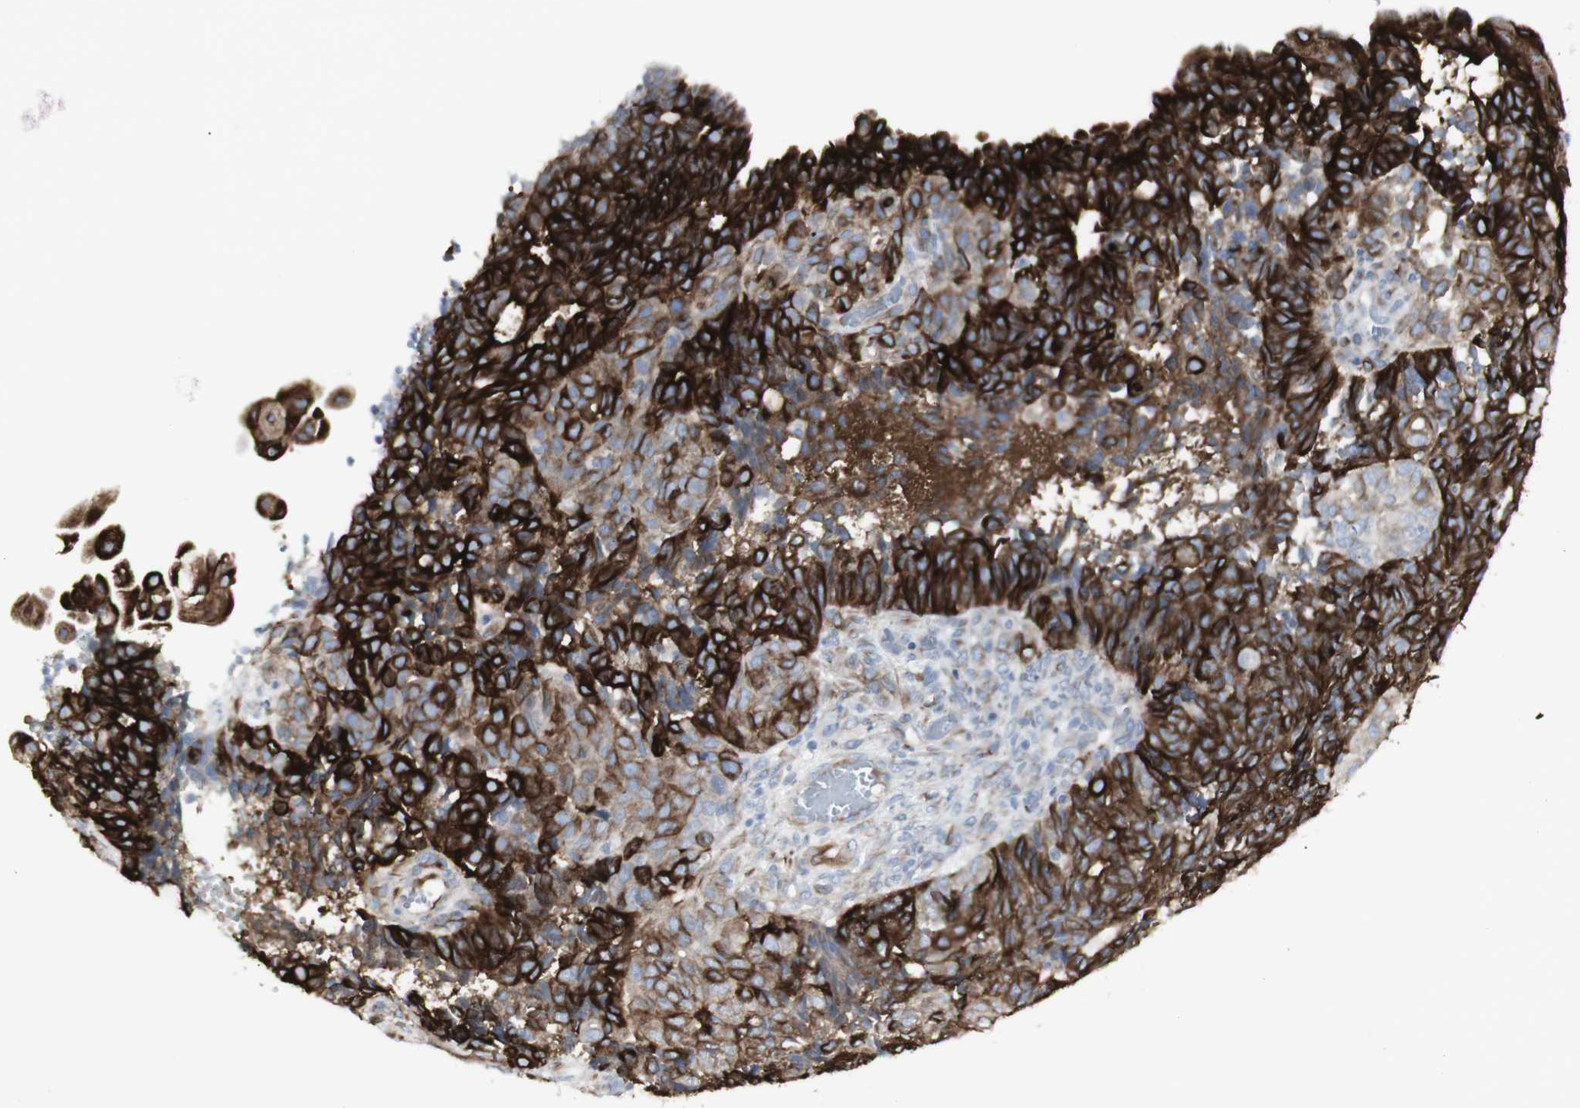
{"staining": {"intensity": "strong", "quantity": ">75%", "location": "cytoplasmic/membranous"}, "tissue": "endometrial cancer", "cell_type": "Tumor cells", "image_type": "cancer", "snomed": [{"axis": "morphology", "description": "Adenocarcinoma, NOS"}, {"axis": "topography", "description": "Endometrium"}], "caption": "Adenocarcinoma (endometrial) was stained to show a protein in brown. There is high levels of strong cytoplasmic/membranous positivity in about >75% of tumor cells. Using DAB (brown) and hematoxylin (blue) stains, captured at high magnification using brightfield microscopy.", "gene": "ENSG00000198211", "patient": {"sex": "female", "age": 32}}